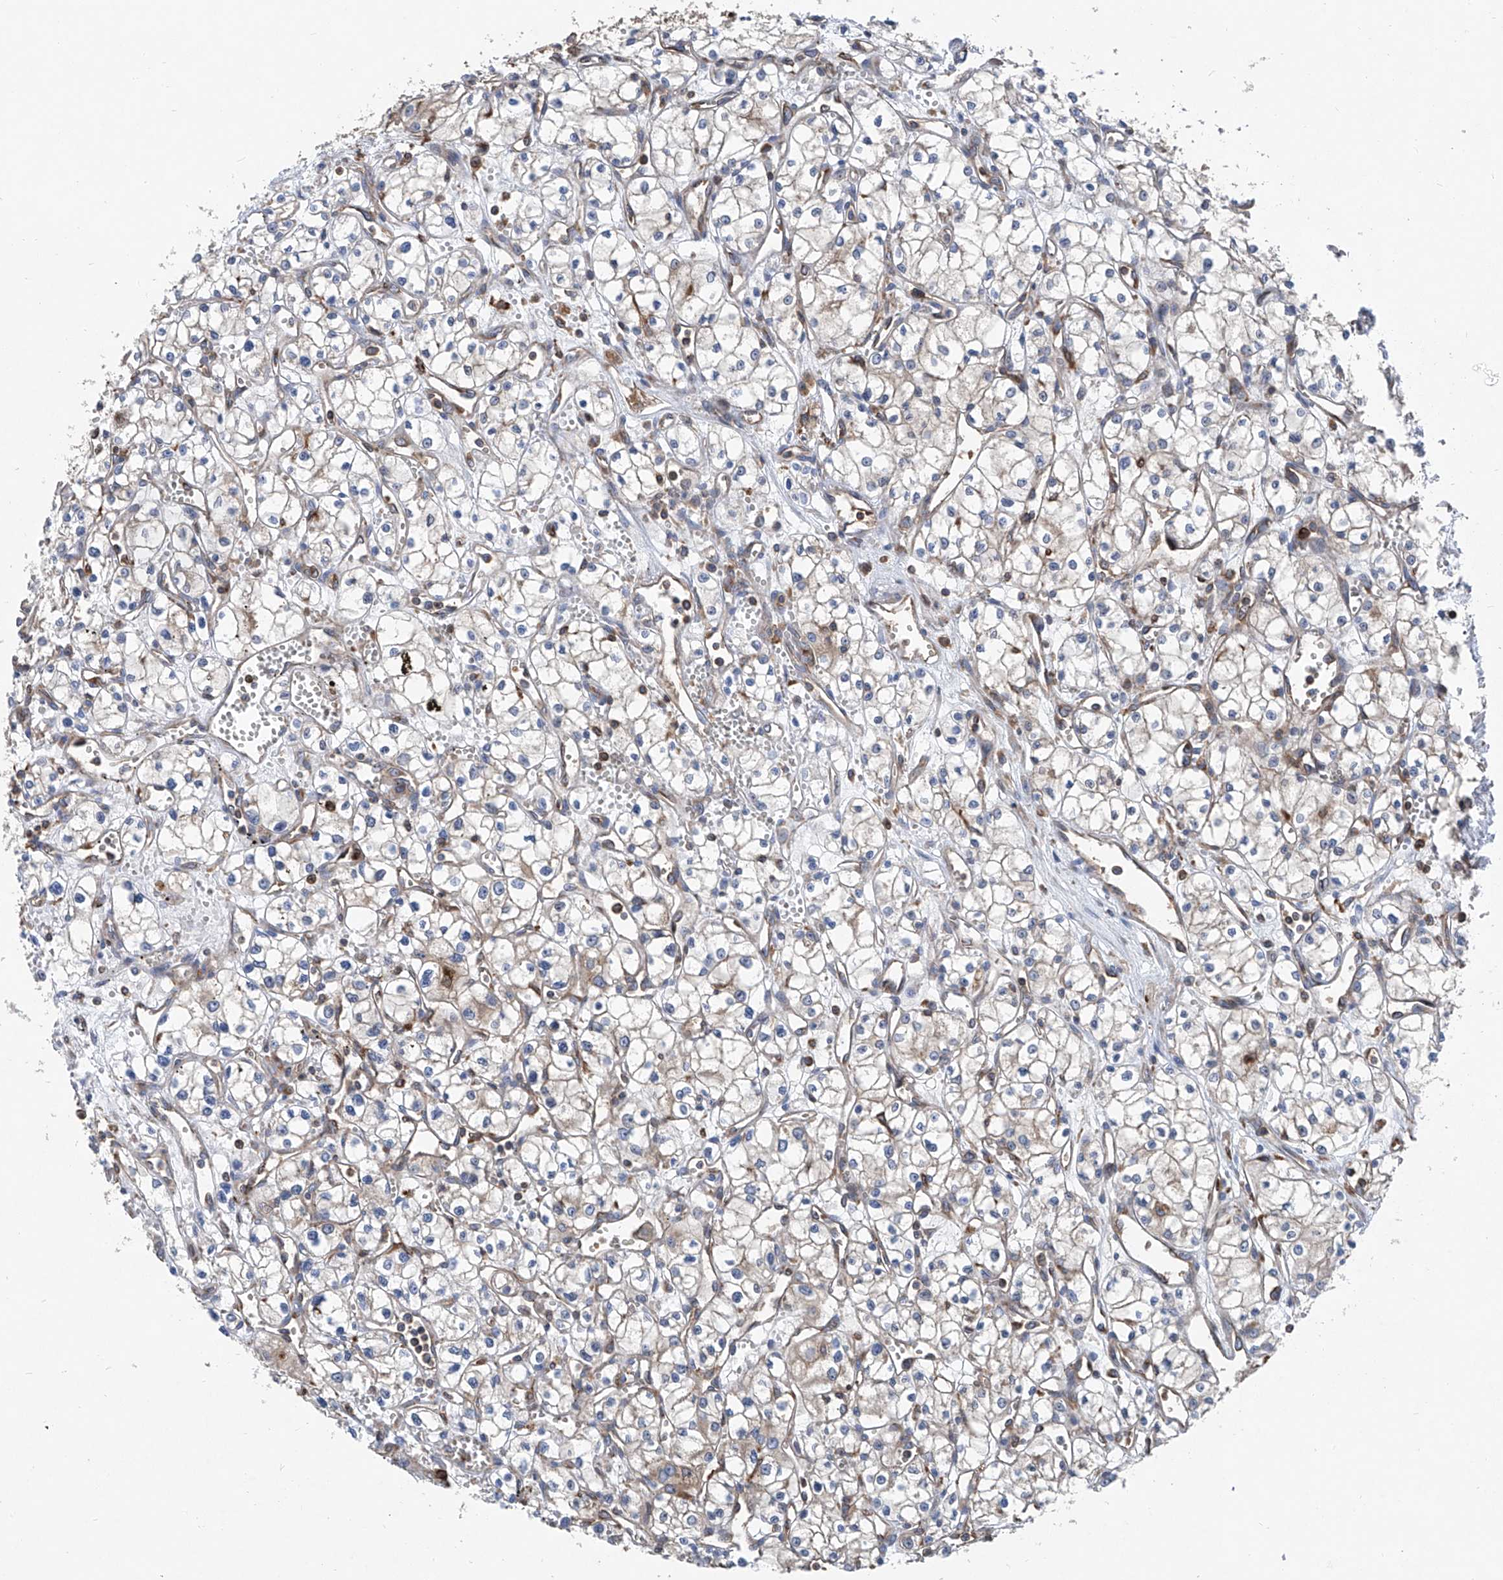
{"staining": {"intensity": "negative", "quantity": "none", "location": "none"}, "tissue": "renal cancer", "cell_type": "Tumor cells", "image_type": "cancer", "snomed": [{"axis": "morphology", "description": "Adenocarcinoma, NOS"}, {"axis": "topography", "description": "Kidney"}], "caption": "Renal adenocarcinoma was stained to show a protein in brown. There is no significant staining in tumor cells.", "gene": "TRIM38", "patient": {"sex": "male", "age": 59}}